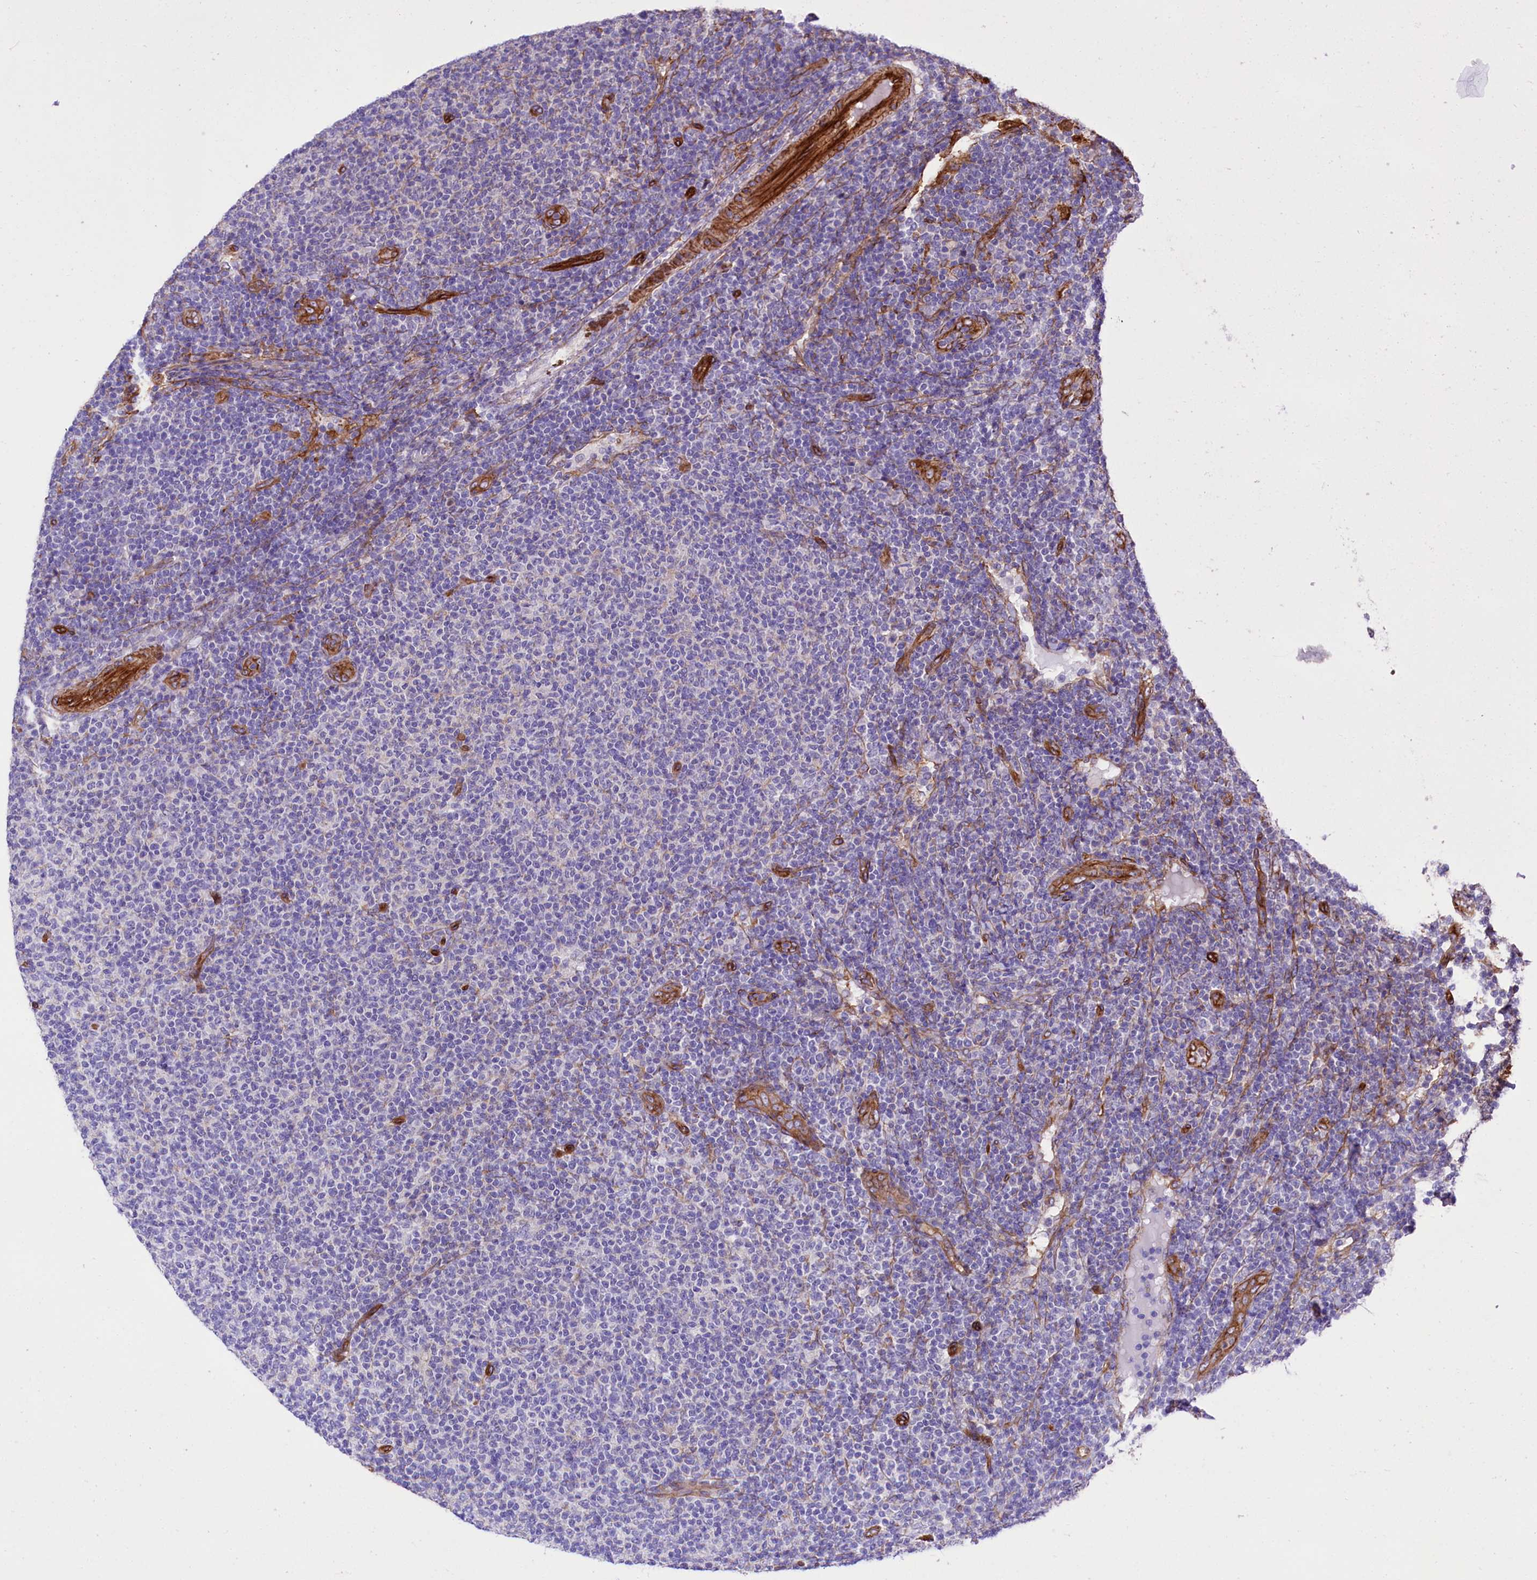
{"staining": {"intensity": "negative", "quantity": "none", "location": "none"}, "tissue": "lymphoma", "cell_type": "Tumor cells", "image_type": "cancer", "snomed": [{"axis": "morphology", "description": "Malignant lymphoma, non-Hodgkin's type, Low grade"}, {"axis": "topography", "description": "Lymph node"}], "caption": "IHC of low-grade malignant lymphoma, non-Hodgkin's type exhibits no staining in tumor cells.", "gene": "TNKS1BP1", "patient": {"sex": "male", "age": 66}}